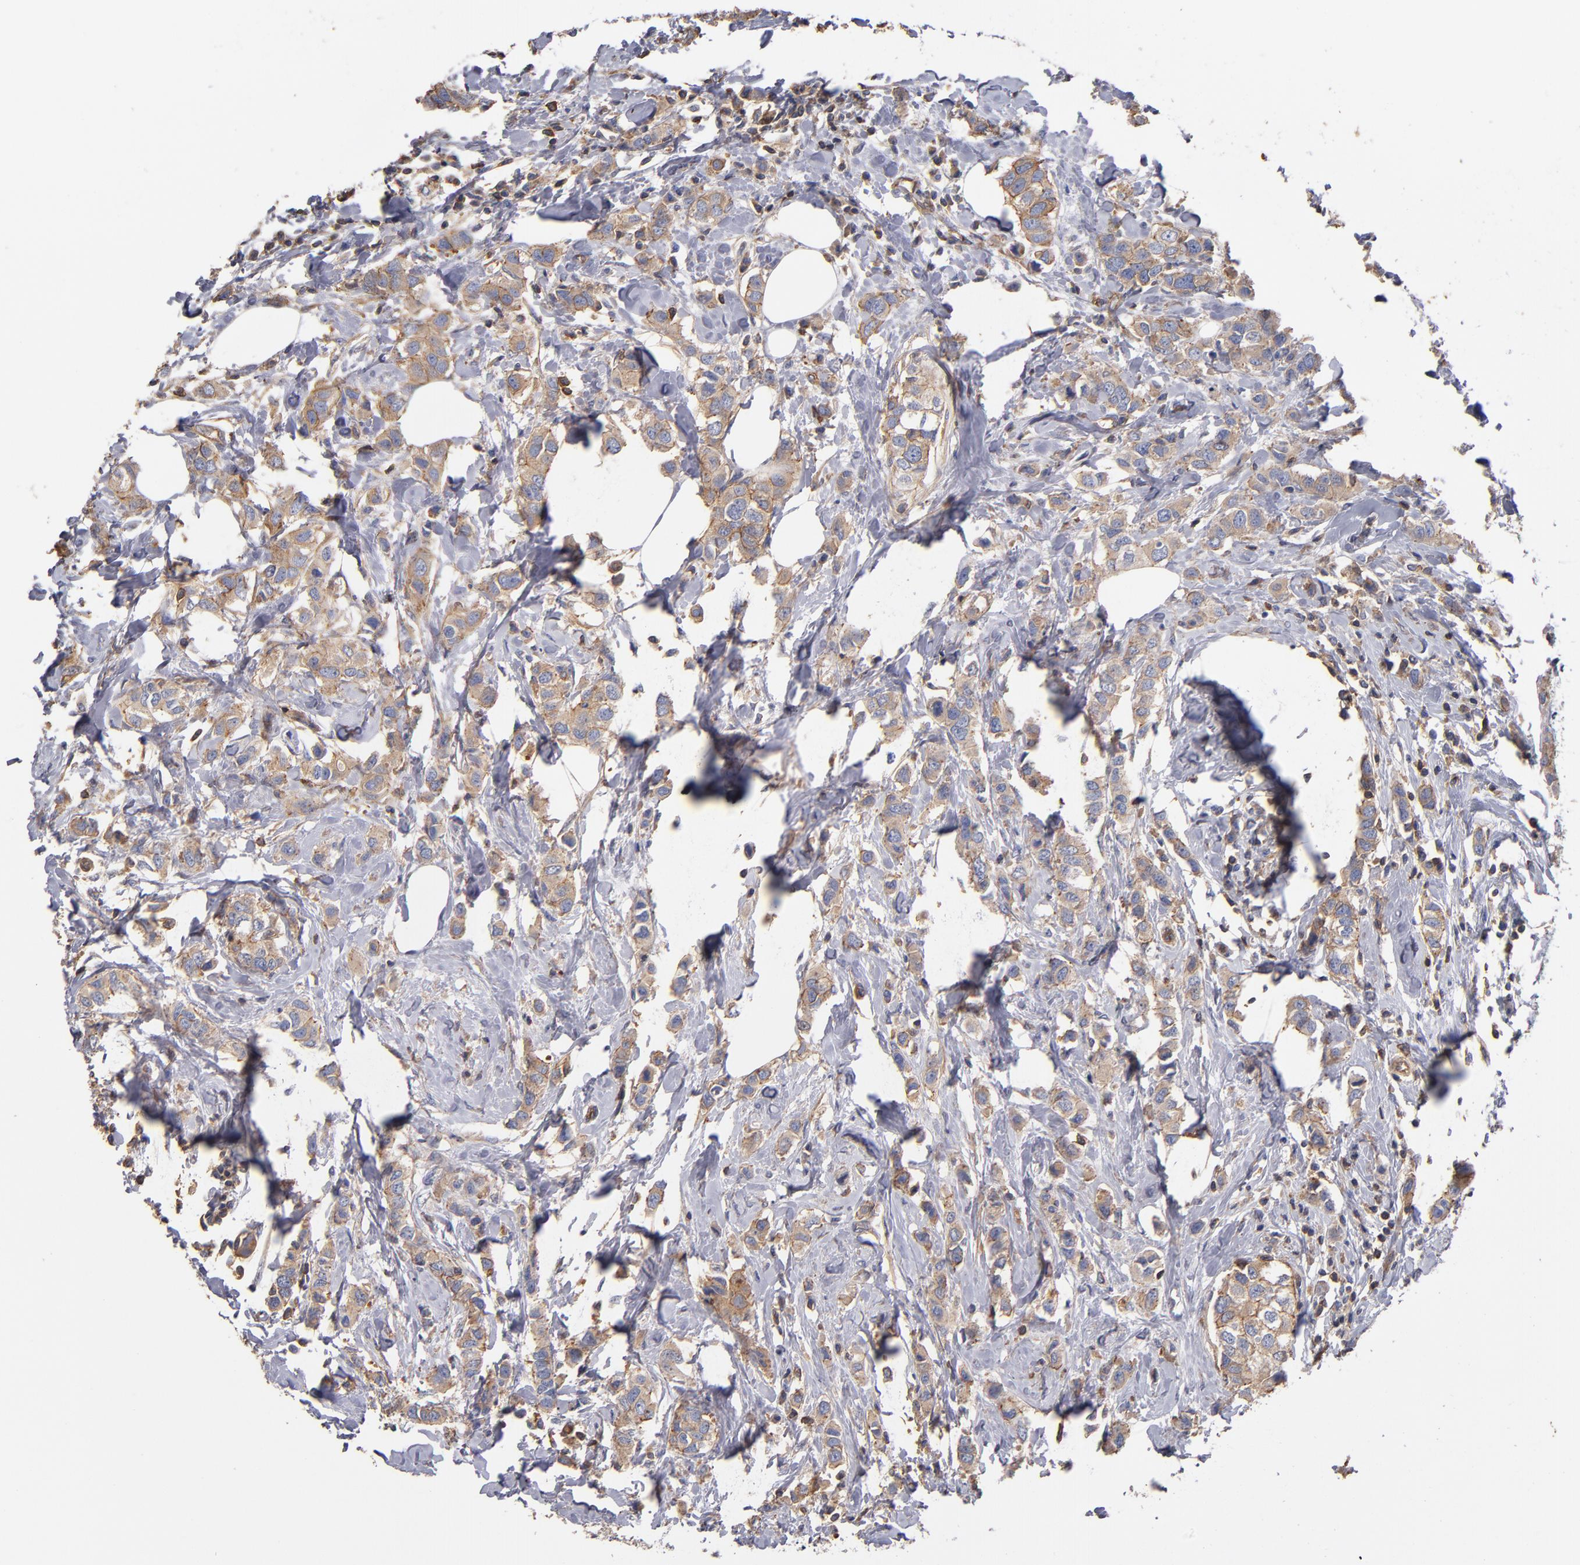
{"staining": {"intensity": "weak", "quantity": ">75%", "location": "cytoplasmic/membranous"}, "tissue": "breast cancer", "cell_type": "Tumor cells", "image_type": "cancer", "snomed": [{"axis": "morphology", "description": "Normal tissue, NOS"}, {"axis": "morphology", "description": "Duct carcinoma"}, {"axis": "topography", "description": "Breast"}], "caption": "DAB immunohistochemical staining of invasive ductal carcinoma (breast) reveals weak cytoplasmic/membranous protein positivity in about >75% of tumor cells.", "gene": "ESYT2", "patient": {"sex": "female", "age": 50}}